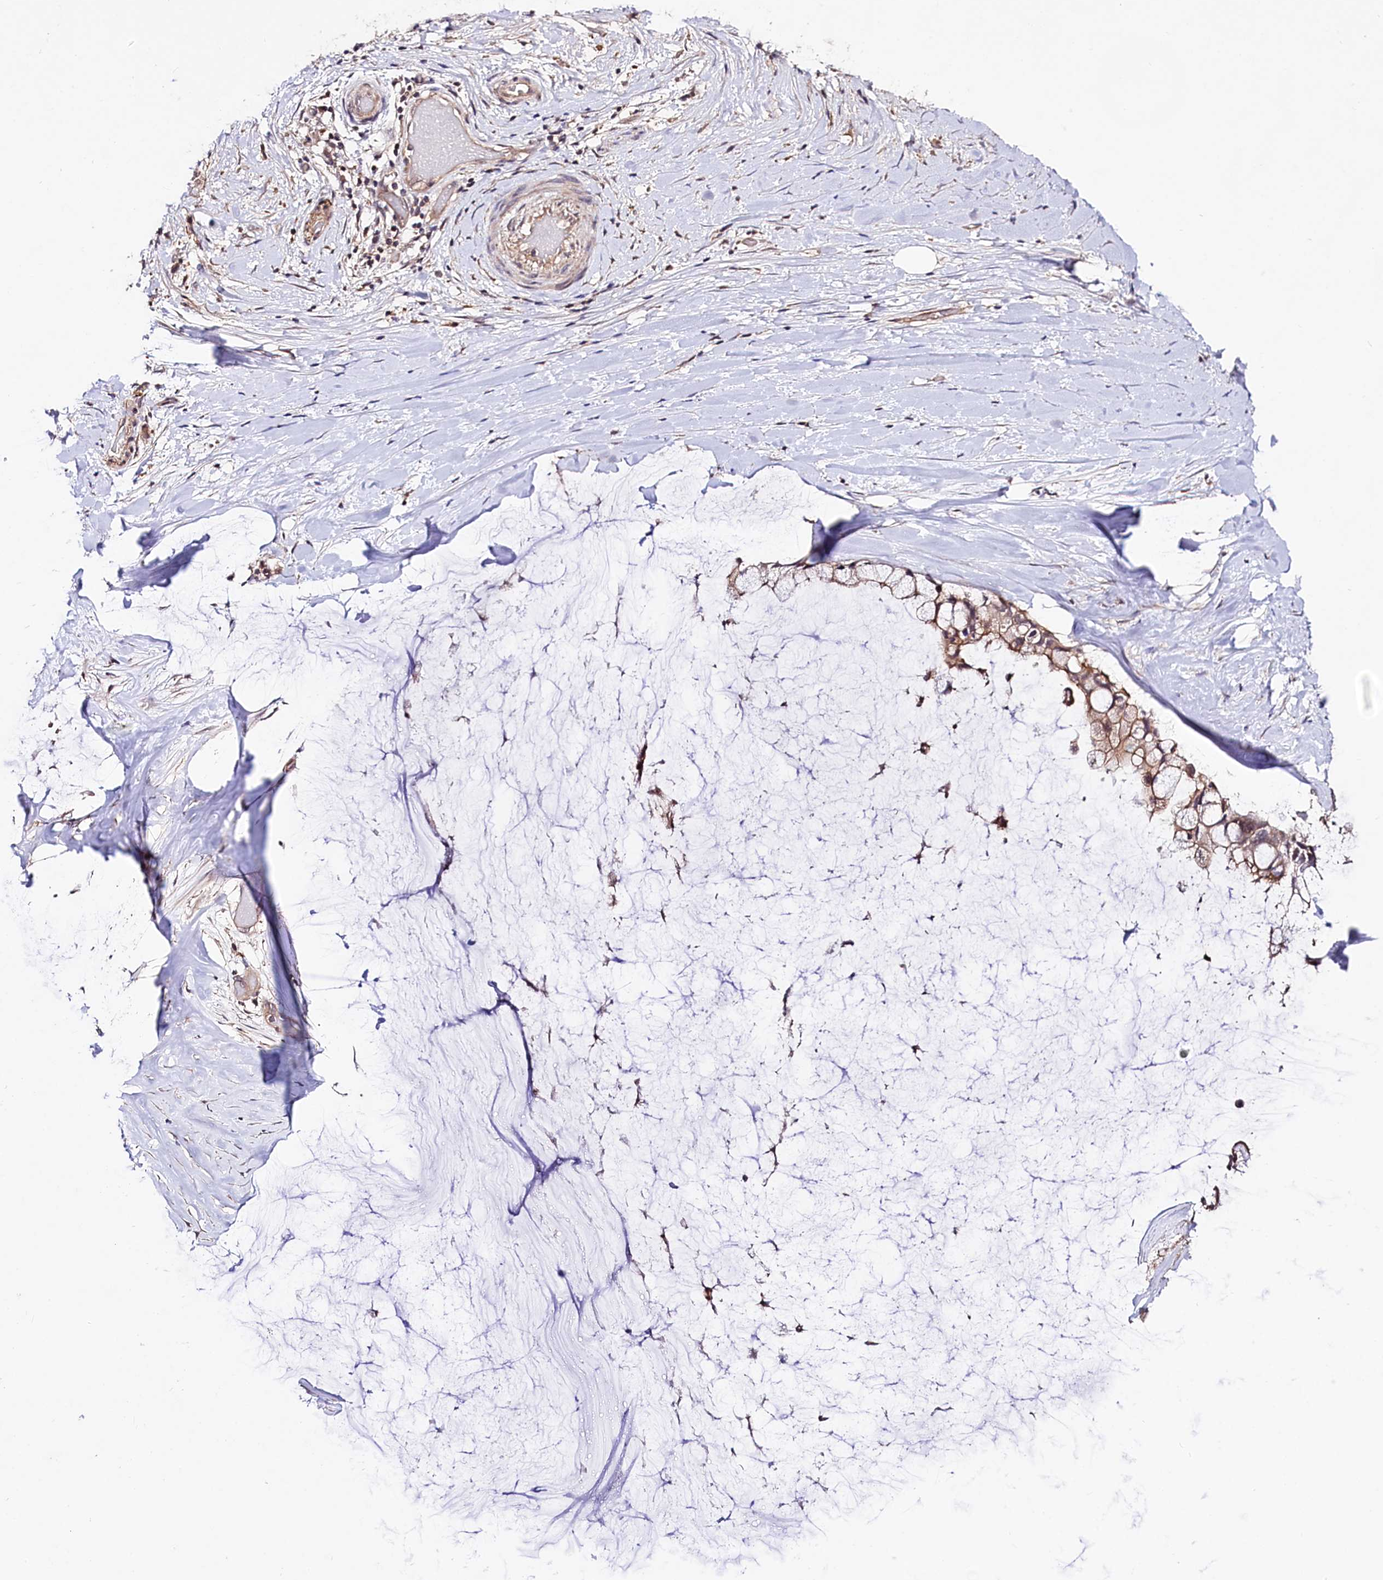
{"staining": {"intensity": "moderate", "quantity": ">75%", "location": "cytoplasmic/membranous"}, "tissue": "ovarian cancer", "cell_type": "Tumor cells", "image_type": "cancer", "snomed": [{"axis": "morphology", "description": "Cystadenocarcinoma, mucinous, NOS"}, {"axis": "topography", "description": "Ovary"}], "caption": "Immunohistochemistry (IHC) photomicrograph of human ovarian mucinous cystadenocarcinoma stained for a protein (brown), which reveals medium levels of moderate cytoplasmic/membranous positivity in approximately >75% of tumor cells.", "gene": "TAFAZZIN", "patient": {"sex": "female", "age": 39}}